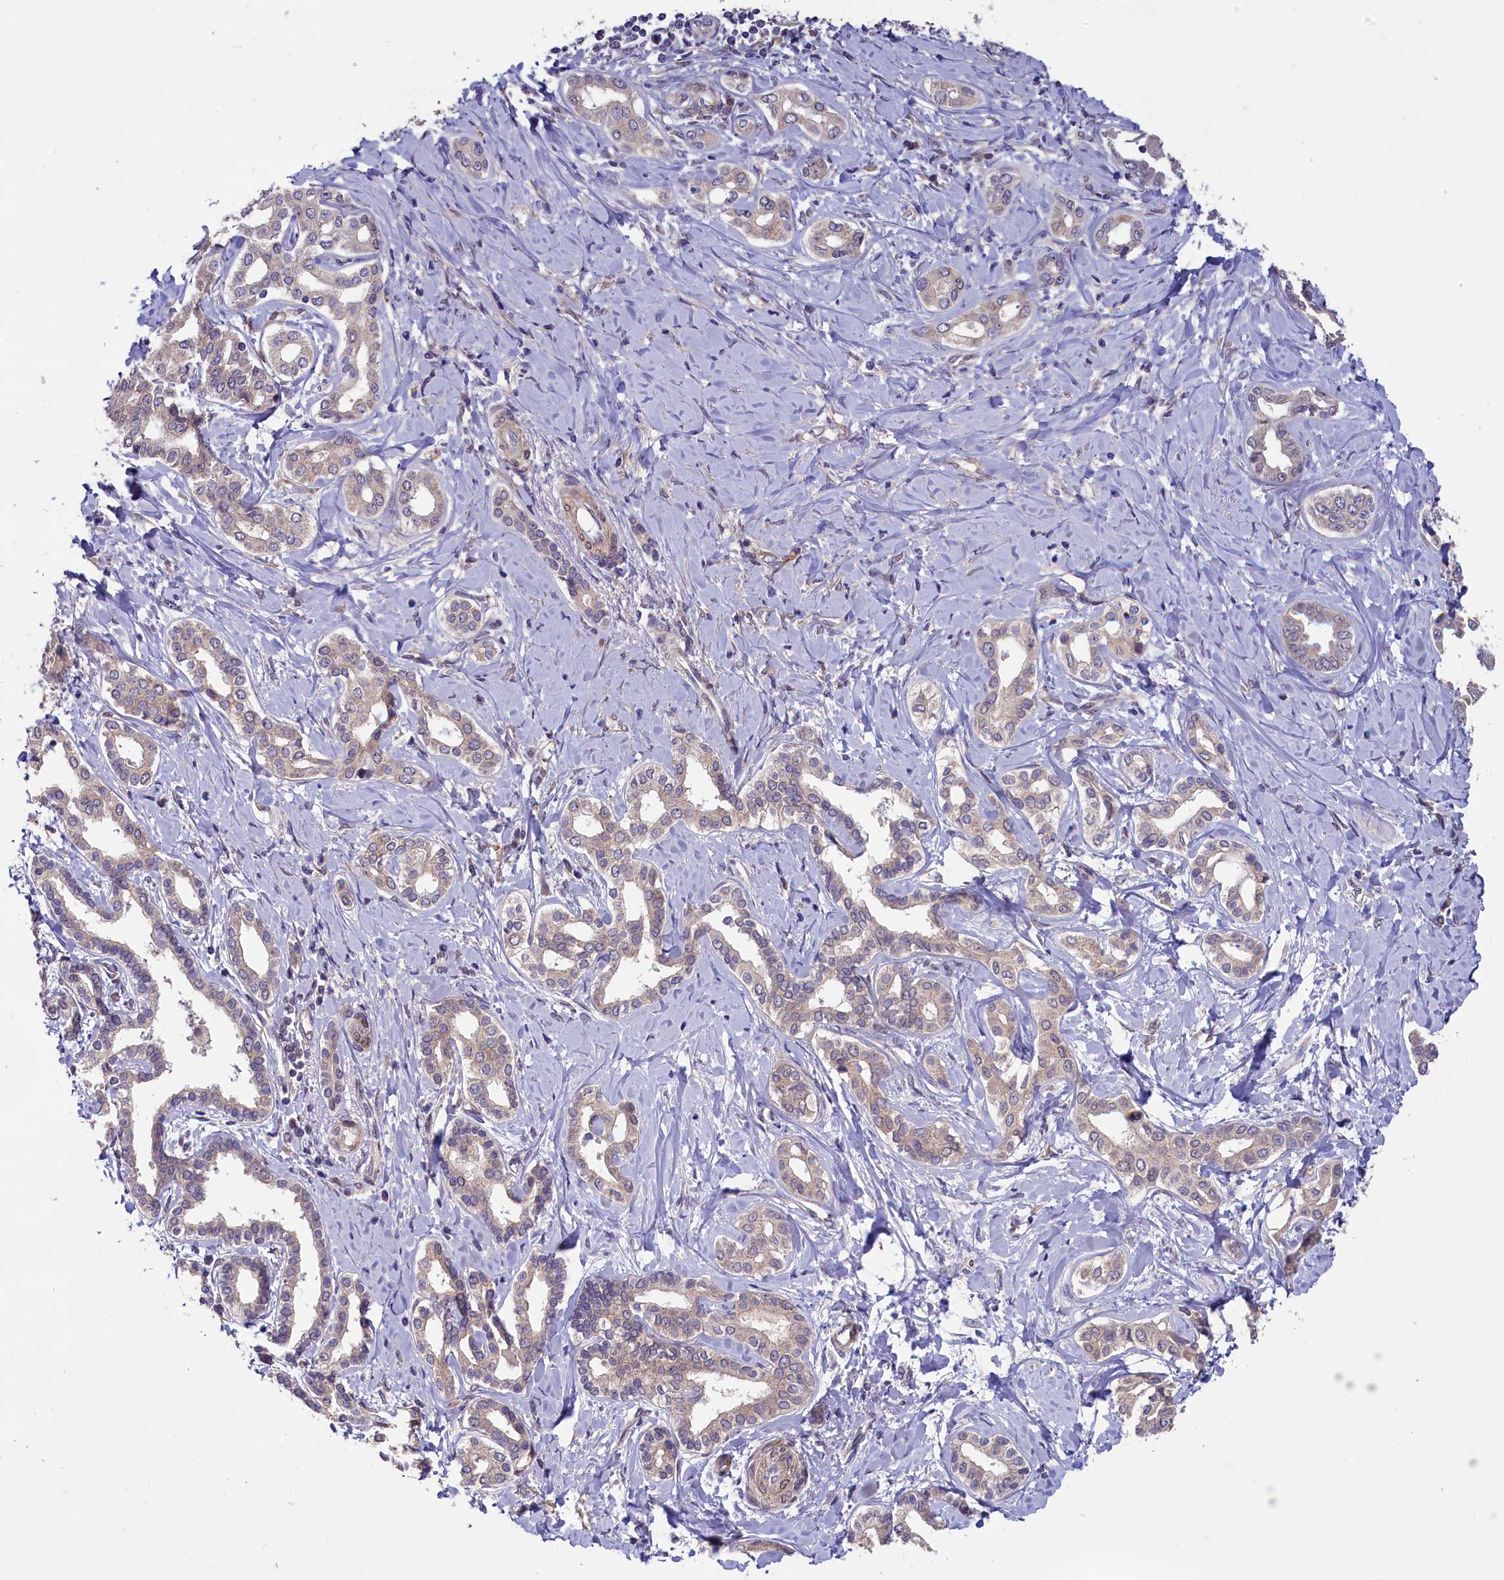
{"staining": {"intensity": "weak", "quantity": "25%-75%", "location": "cytoplasmic/membranous"}, "tissue": "liver cancer", "cell_type": "Tumor cells", "image_type": "cancer", "snomed": [{"axis": "morphology", "description": "Cholangiocarcinoma"}, {"axis": "topography", "description": "Liver"}], "caption": "High-power microscopy captured an immunohistochemistry photomicrograph of liver cholangiocarcinoma, revealing weak cytoplasmic/membranous expression in about 25%-75% of tumor cells. Ihc stains the protein of interest in brown and the nuclei are stained blue.", "gene": "SLC39A6", "patient": {"sex": "female", "age": 77}}